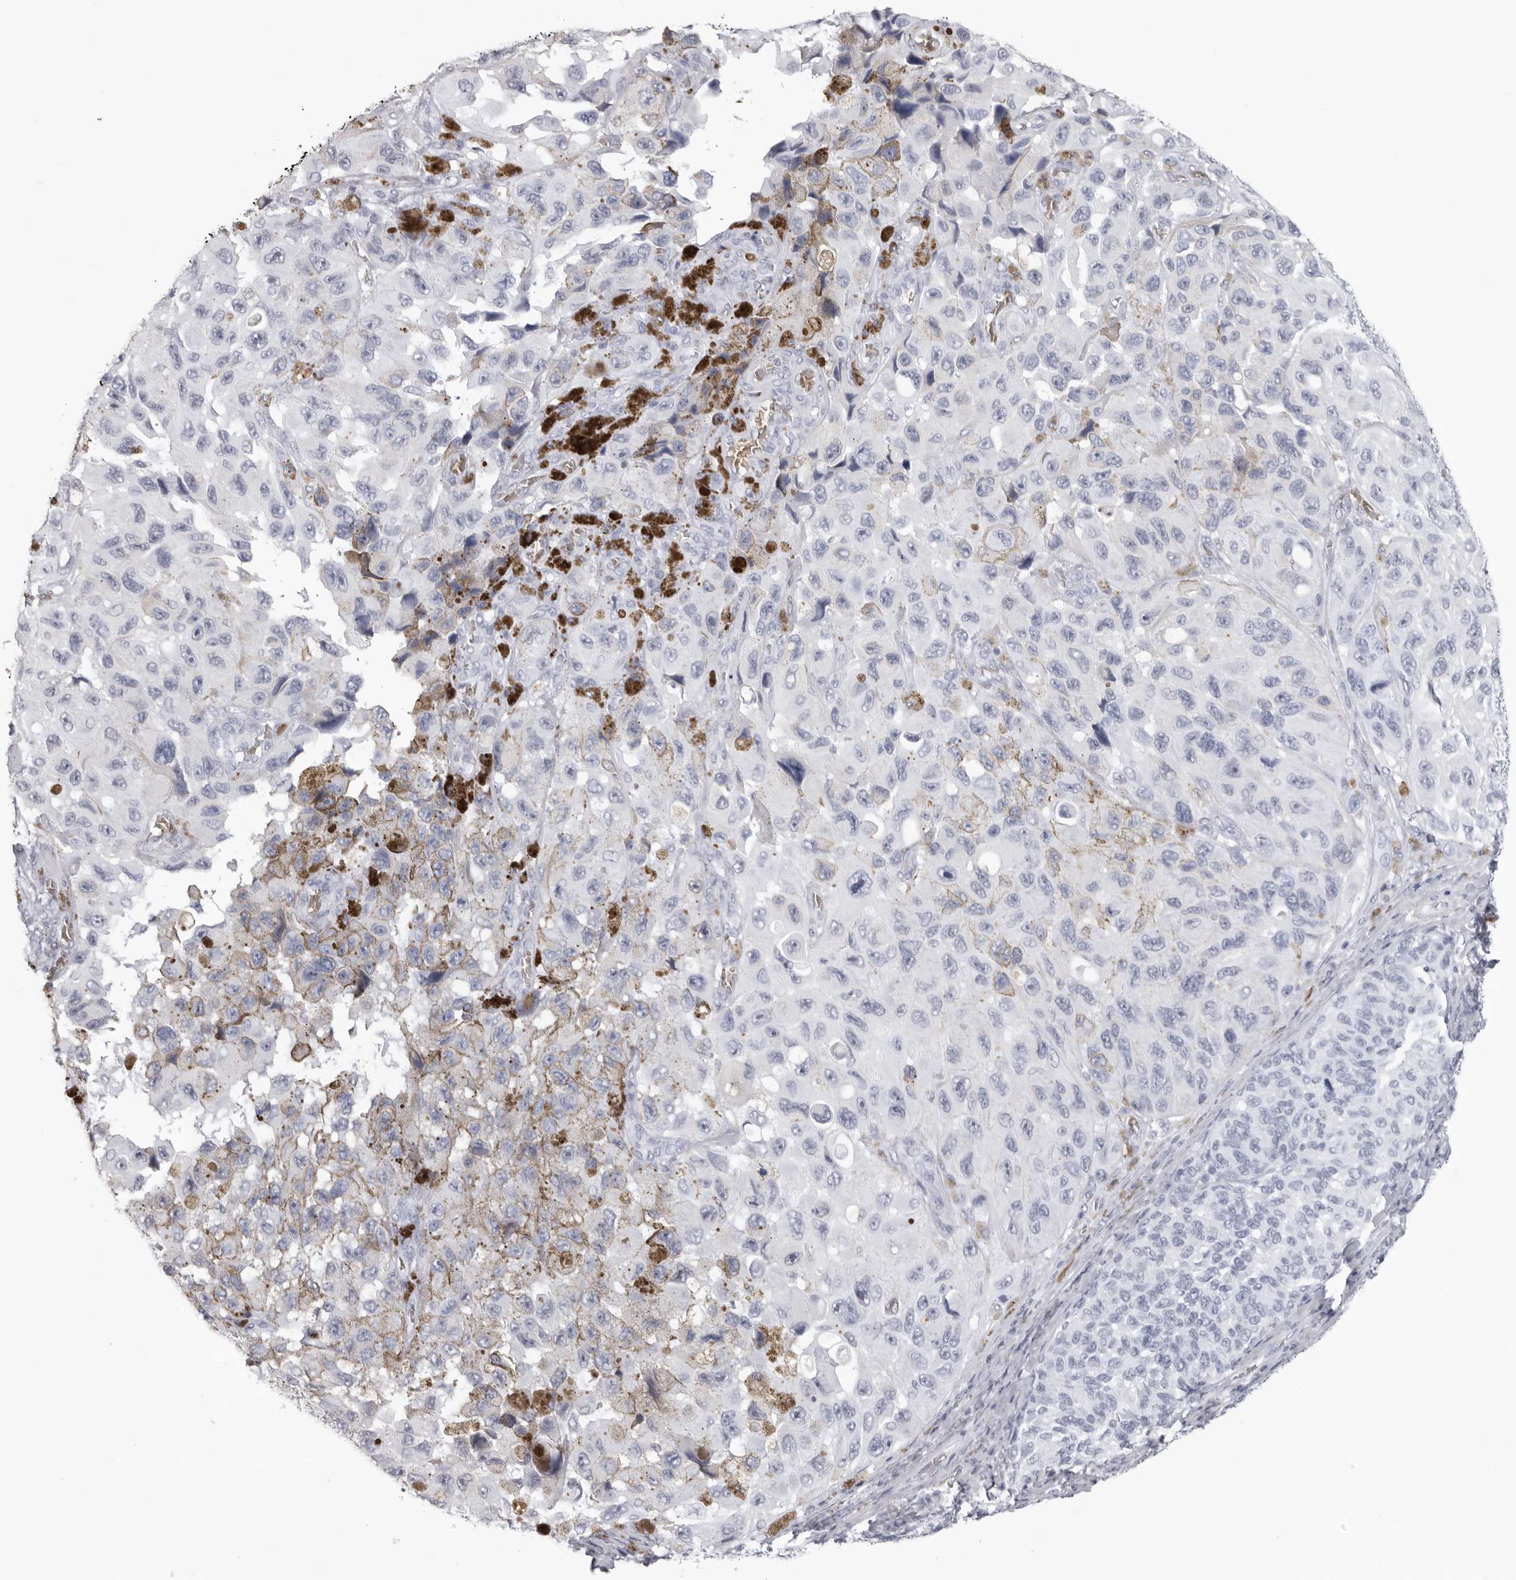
{"staining": {"intensity": "negative", "quantity": "none", "location": "none"}, "tissue": "melanoma", "cell_type": "Tumor cells", "image_type": "cancer", "snomed": [{"axis": "morphology", "description": "Malignant melanoma, NOS"}, {"axis": "topography", "description": "Skin"}], "caption": "A photomicrograph of malignant melanoma stained for a protein displays no brown staining in tumor cells.", "gene": "EPB41", "patient": {"sex": "female", "age": 73}}